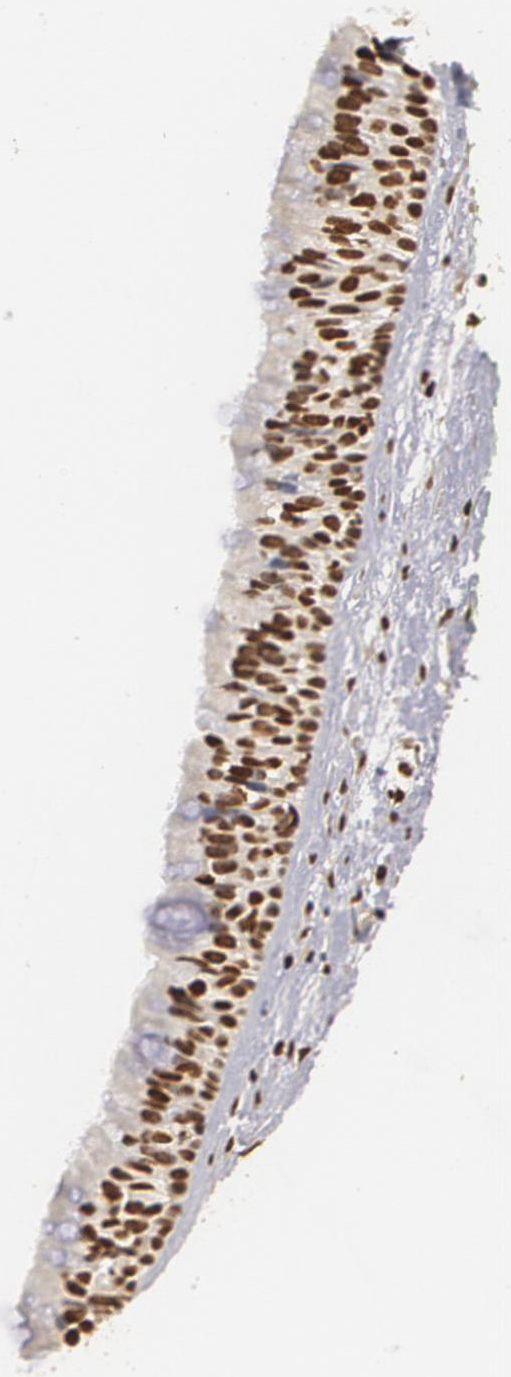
{"staining": {"intensity": "strong", "quantity": ">75%", "location": "nuclear"}, "tissue": "nasopharynx", "cell_type": "Respiratory epithelial cells", "image_type": "normal", "snomed": [{"axis": "morphology", "description": "Normal tissue, NOS"}, {"axis": "topography", "description": "Nasopharynx"}], "caption": "Approximately >75% of respiratory epithelial cells in normal nasopharynx display strong nuclear protein expression as visualized by brown immunohistochemical staining.", "gene": "RCOR1", "patient": {"sex": "male", "age": 13}}